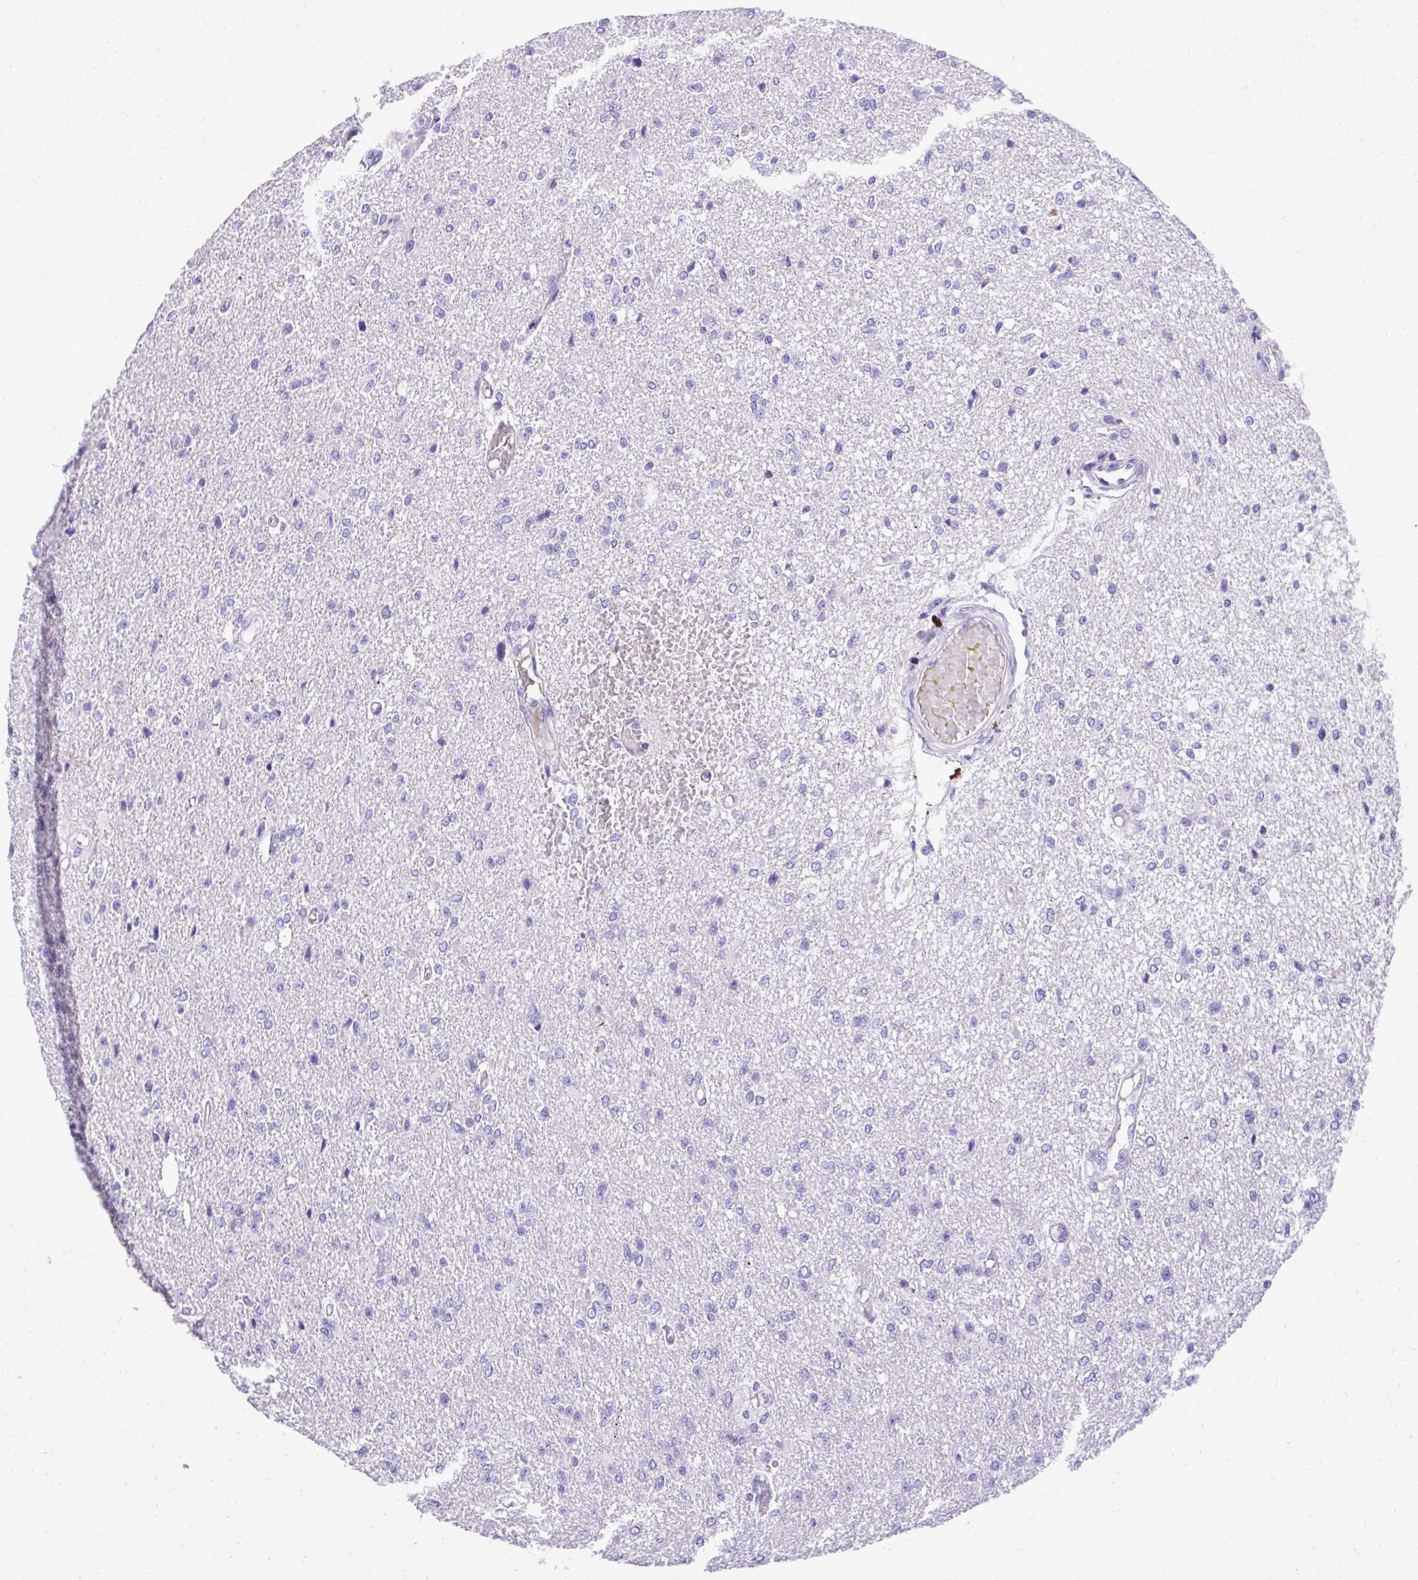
{"staining": {"intensity": "negative", "quantity": "none", "location": "none"}, "tissue": "glioma", "cell_type": "Tumor cells", "image_type": "cancer", "snomed": [{"axis": "morphology", "description": "Glioma, malignant, Low grade"}, {"axis": "topography", "description": "Brain"}], "caption": "Tumor cells show no significant protein expression in glioma.", "gene": "ST6GALNAC3", "patient": {"sex": "male", "age": 26}}